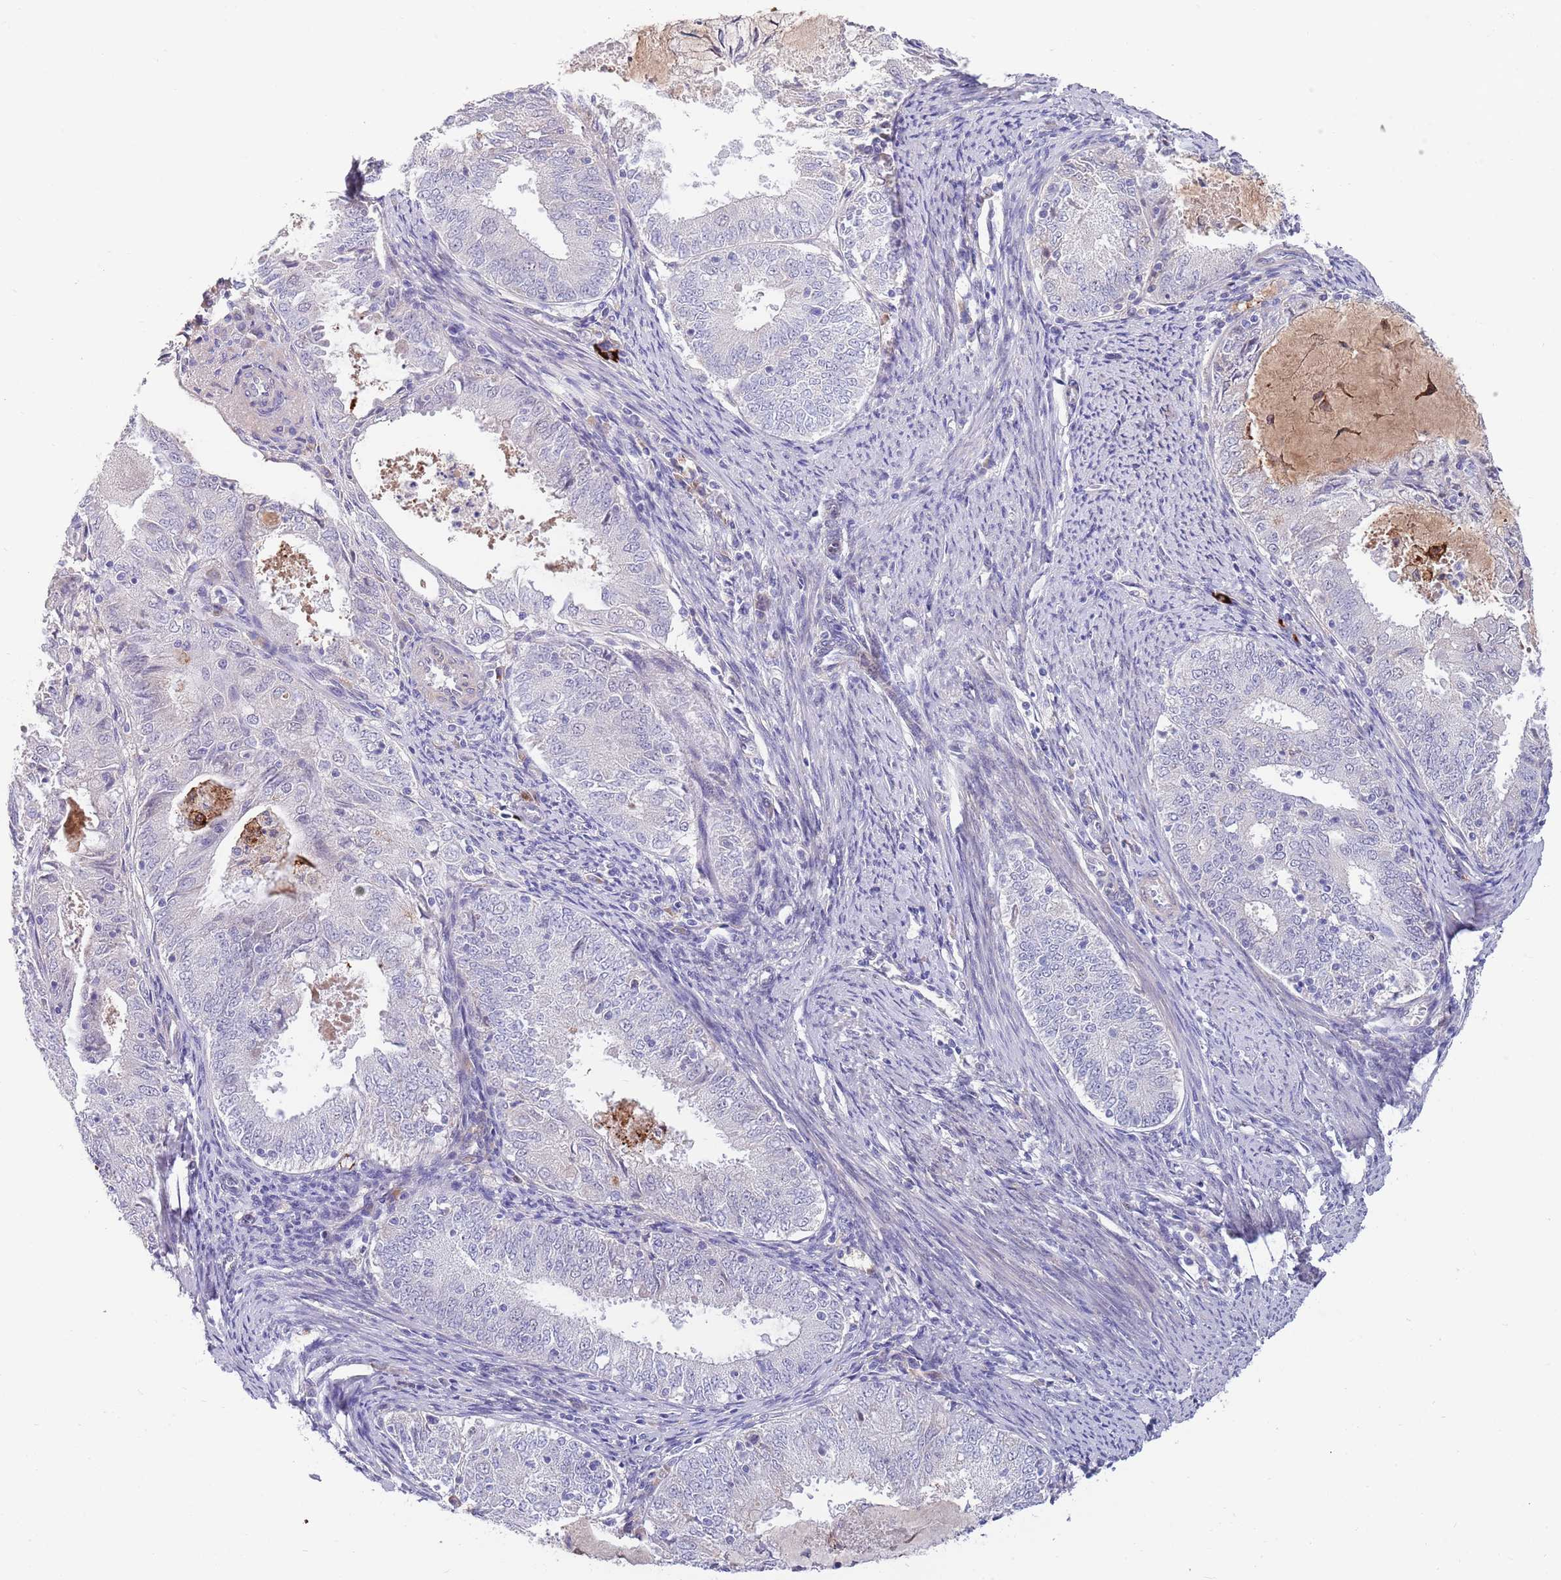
{"staining": {"intensity": "negative", "quantity": "none", "location": "none"}, "tissue": "endometrial cancer", "cell_type": "Tumor cells", "image_type": "cancer", "snomed": [{"axis": "morphology", "description": "Adenocarcinoma, NOS"}, {"axis": "topography", "description": "Endometrium"}], "caption": "IHC image of adenocarcinoma (endometrial) stained for a protein (brown), which displays no positivity in tumor cells. (Stains: DAB (3,3'-diaminobenzidine) IHC with hematoxylin counter stain, Microscopy: brightfield microscopy at high magnification).", "gene": "NLRP6", "patient": {"sex": "female", "age": 57}}